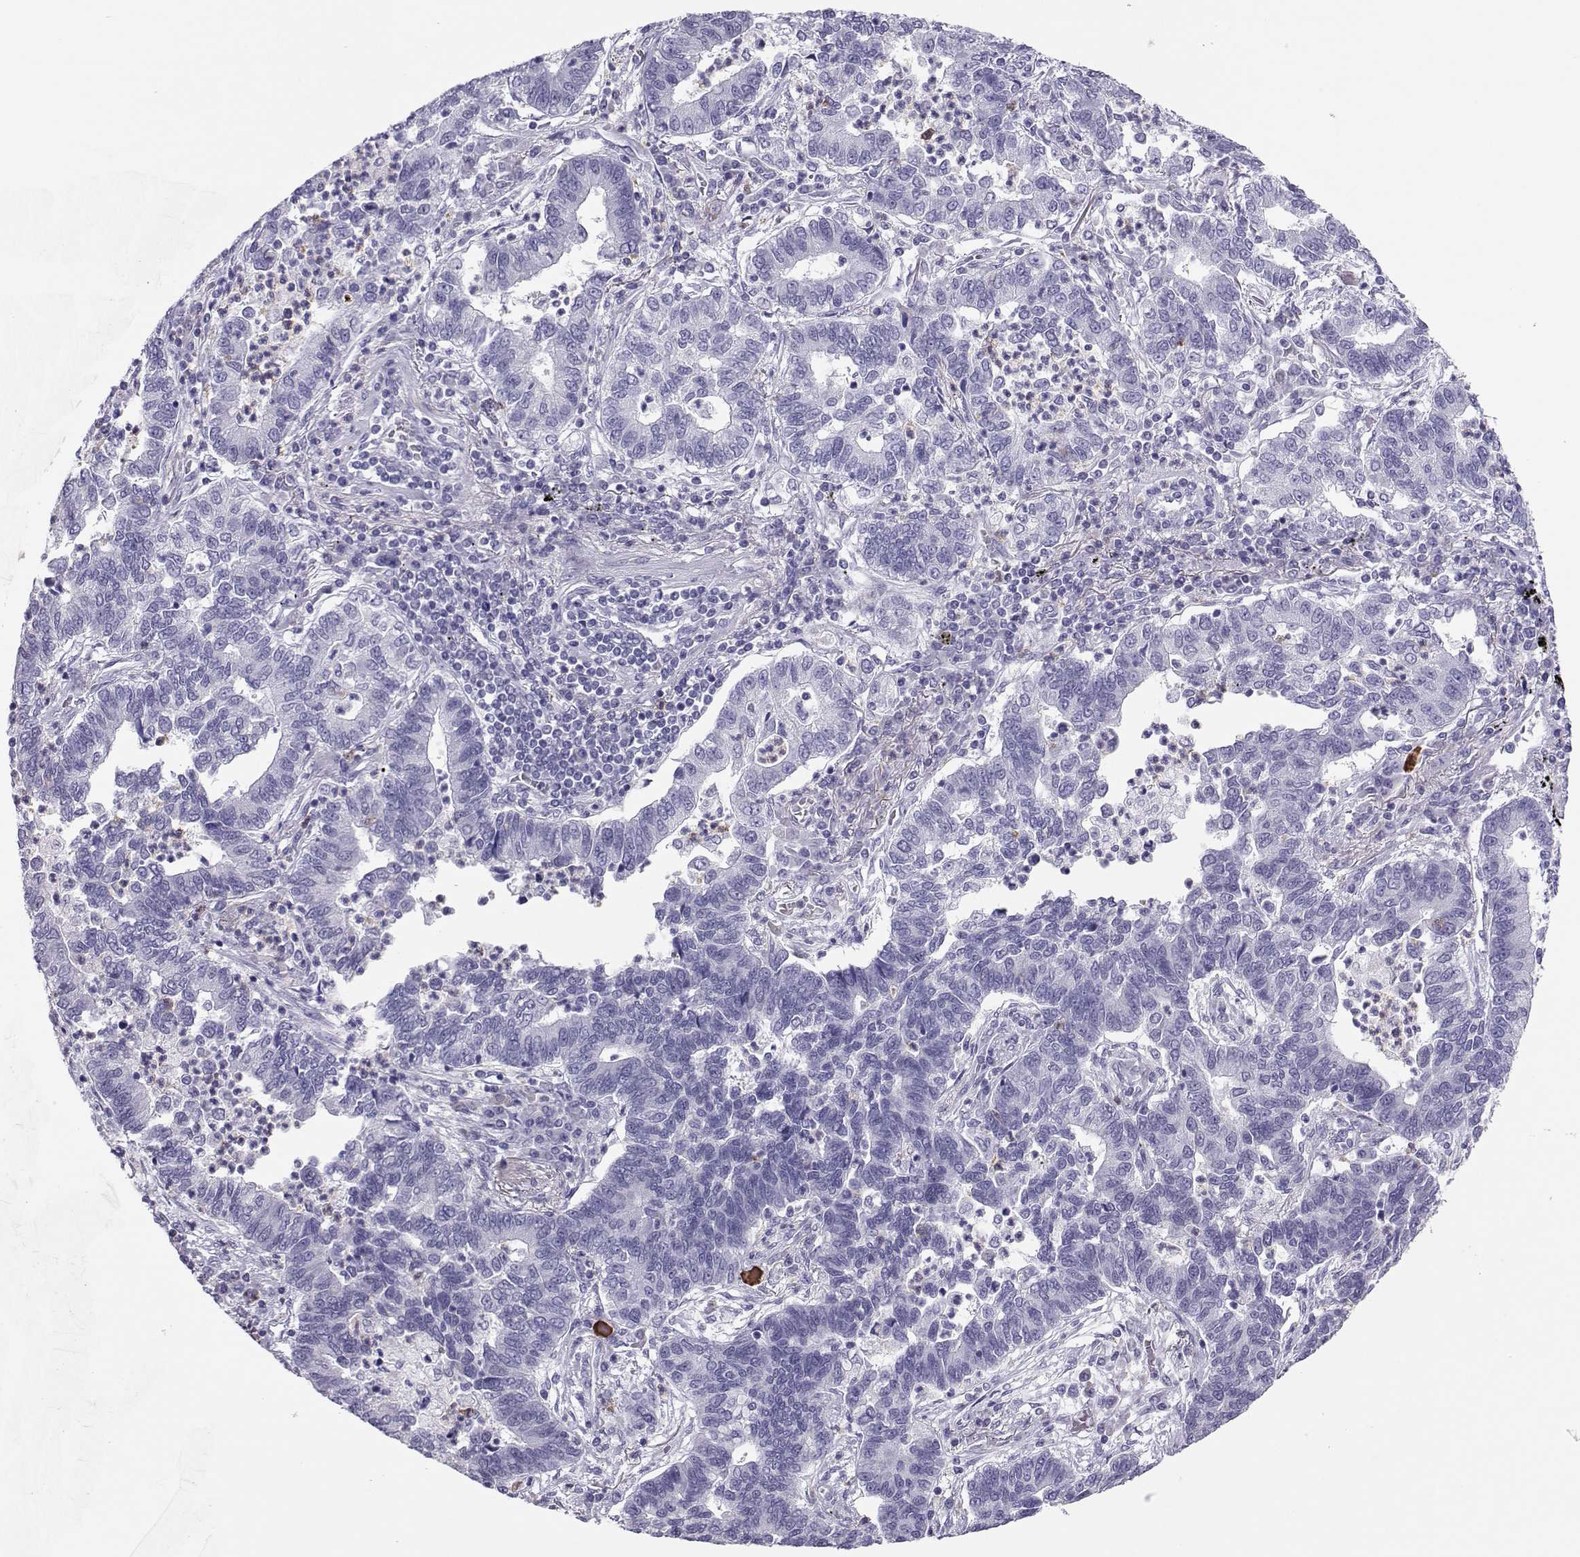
{"staining": {"intensity": "negative", "quantity": "none", "location": "none"}, "tissue": "lung cancer", "cell_type": "Tumor cells", "image_type": "cancer", "snomed": [{"axis": "morphology", "description": "Adenocarcinoma, NOS"}, {"axis": "topography", "description": "Lung"}], "caption": "Human lung cancer (adenocarcinoma) stained for a protein using IHC reveals no positivity in tumor cells.", "gene": "TRPM7", "patient": {"sex": "female", "age": 57}}